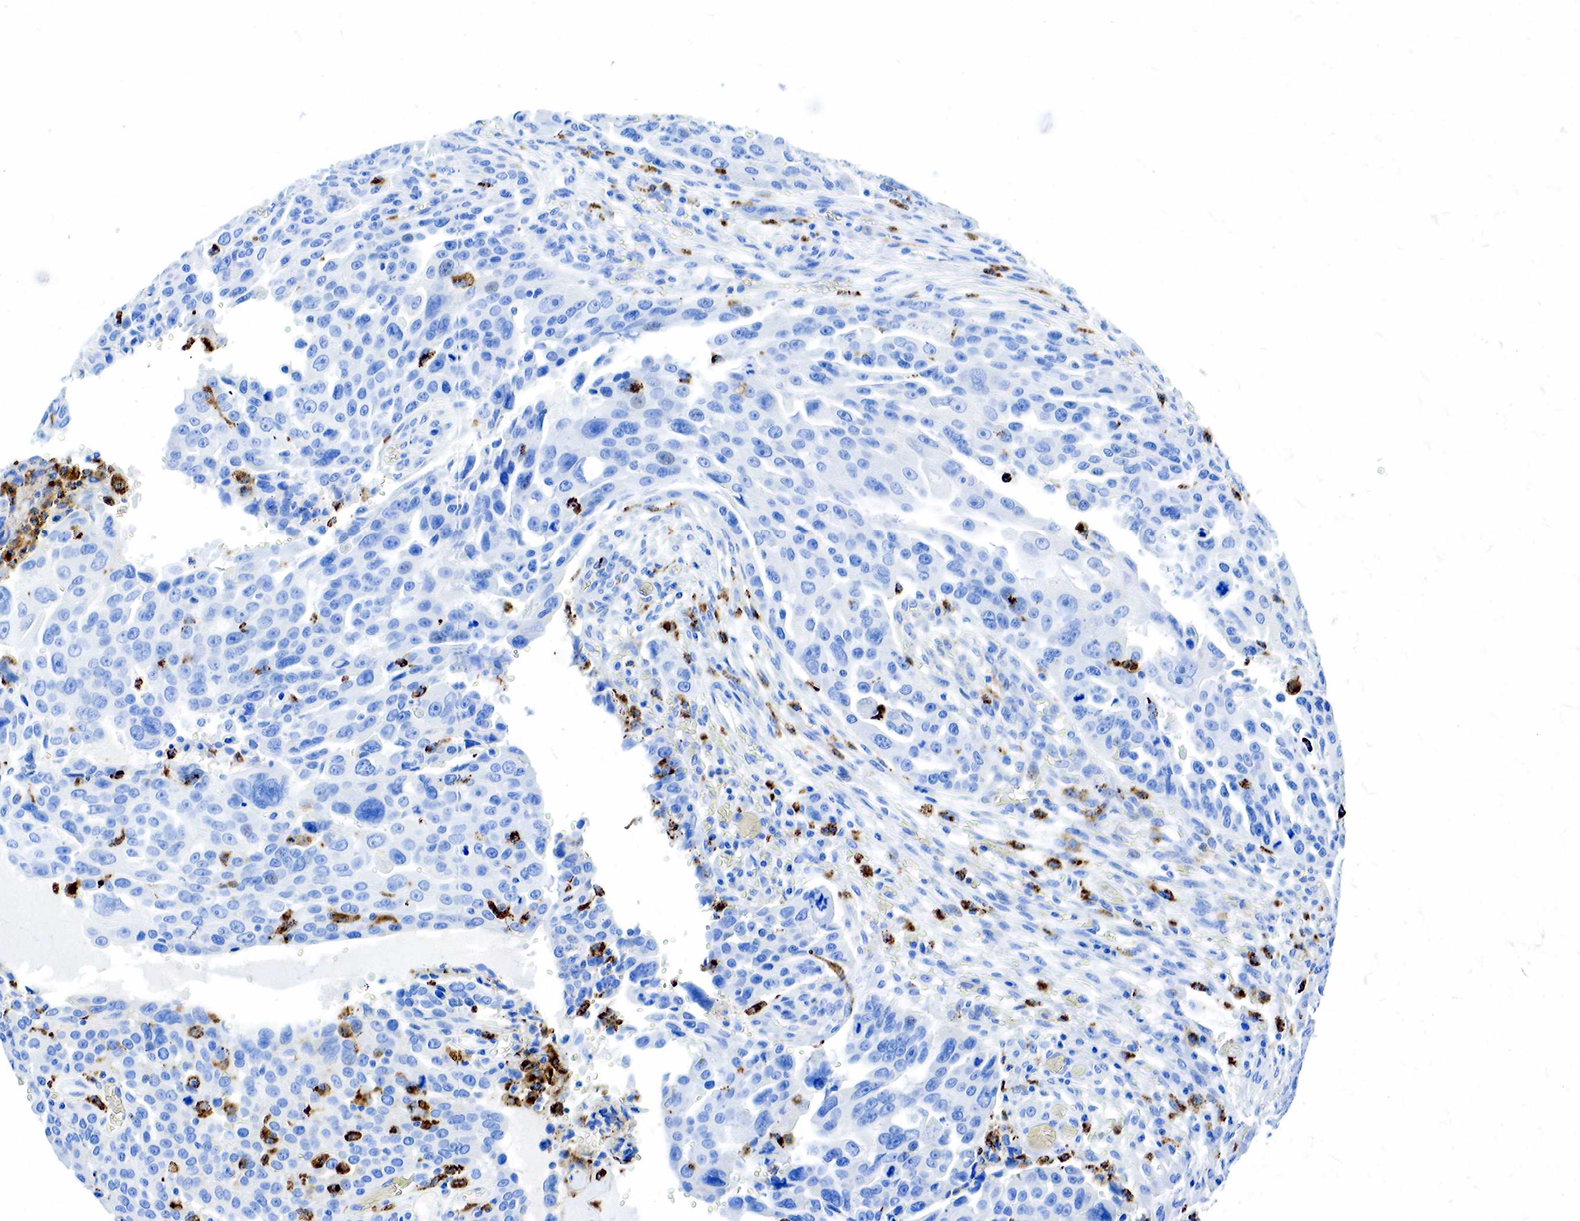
{"staining": {"intensity": "negative", "quantity": "none", "location": "none"}, "tissue": "ovarian cancer", "cell_type": "Tumor cells", "image_type": "cancer", "snomed": [{"axis": "morphology", "description": "Carcinoma, endometroid"}, {"axis": "topography", "description": "Ovary"}], "caption": "There is no significant positivity in tumor cells of endometroid carcinoma (ovarian).", "gene": "CD68", "patient": {"sex": "female", "age": 75}}